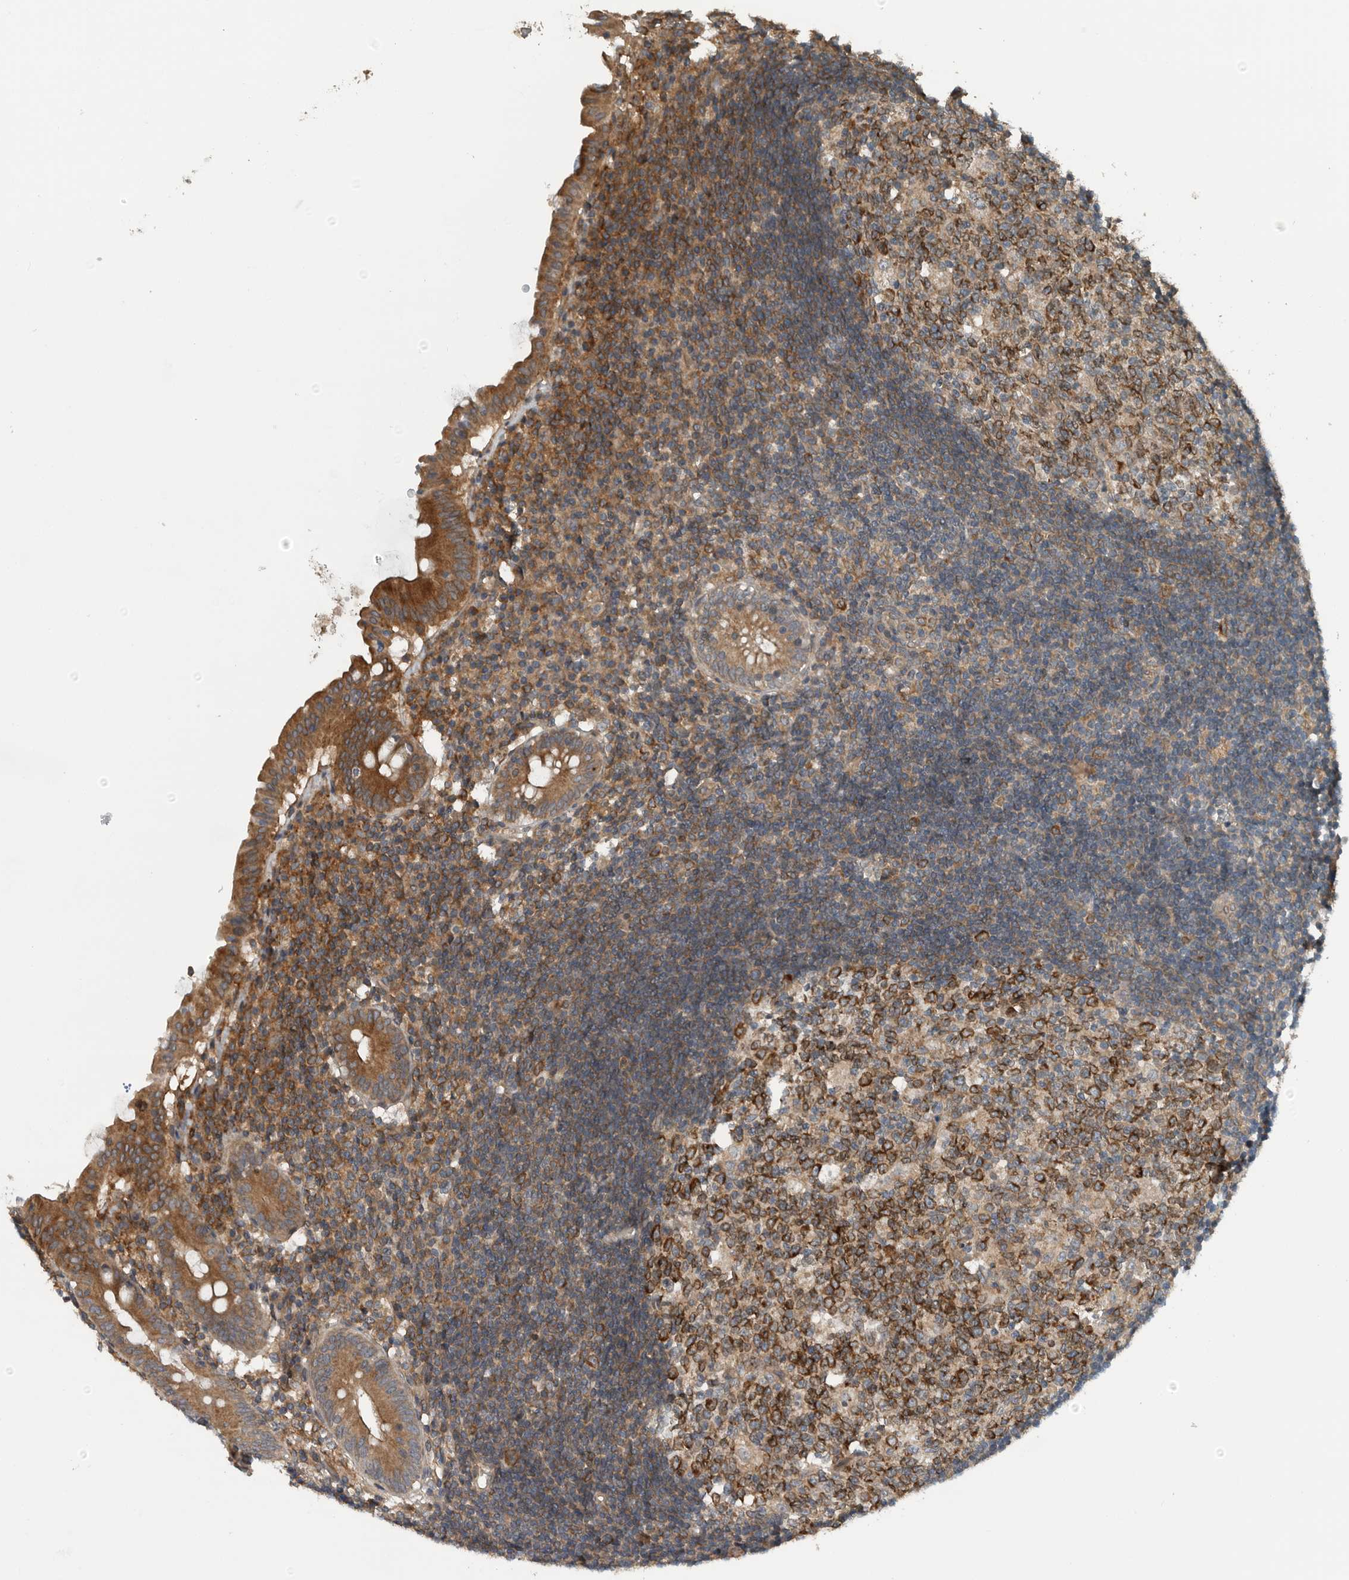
{"staining": {"intensity": "strong", "quantity": ">75%", "location": "cytoplasmic/membranous"}, "tissue": "appendix", "cell_type": "Glandular cells", "image_type": "normal", "snomed": [{"axis": "morphology", "description": "Normal tissue, NOS"}, {"axis": "topography", "description": "Appendix"}], "caption": "Protein expression analysis of unremarkable appendix shows strong cytoplasmic/membranous positivity in about >75% of glandular cells. The protein is shown in brown color, while the nuclei are stained blue.", "gene": "AMFR", "patient": {"sex": "female", "age": 54}}